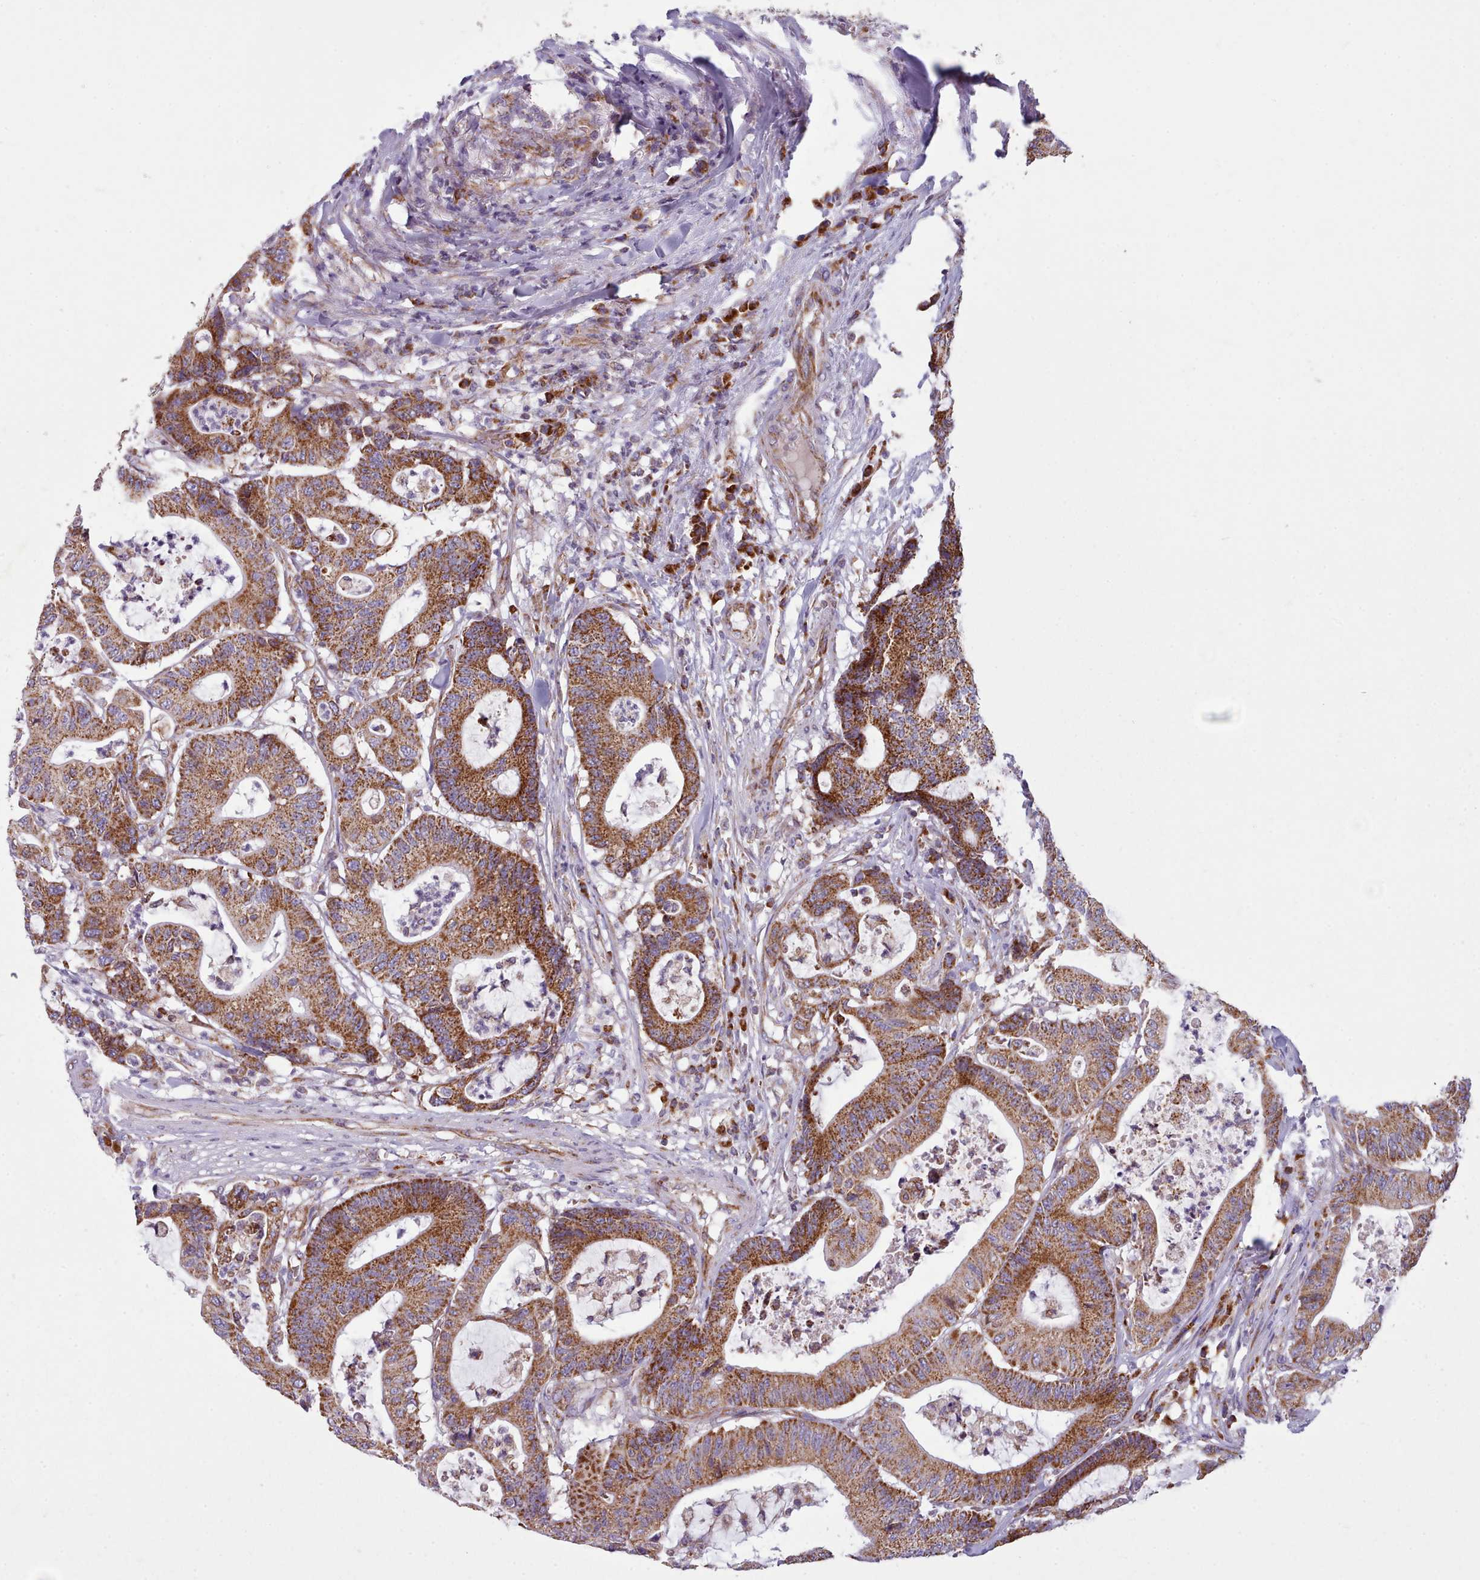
{"staining": {"intensity": "strong", "quantity": ">75%", "location": "cytoplasmic/membranous"}, "tissue": "colorectal cancer", "cell_type": "Tumor cells", "image_type": "cancer", "snomed": [{"axis": "morphology", "description": "Adenocarcinoma, NOS"}, {"axis": "topography", "description": "Colon"}], "caption": "Tumor cells exhibit strong cytoplasmic/membranous expression in approximately >75% of cells in colorectal cancer (adenocarcinoma).", "gene": "SRP54", "patient": {"sex": "female", "age": 84}}